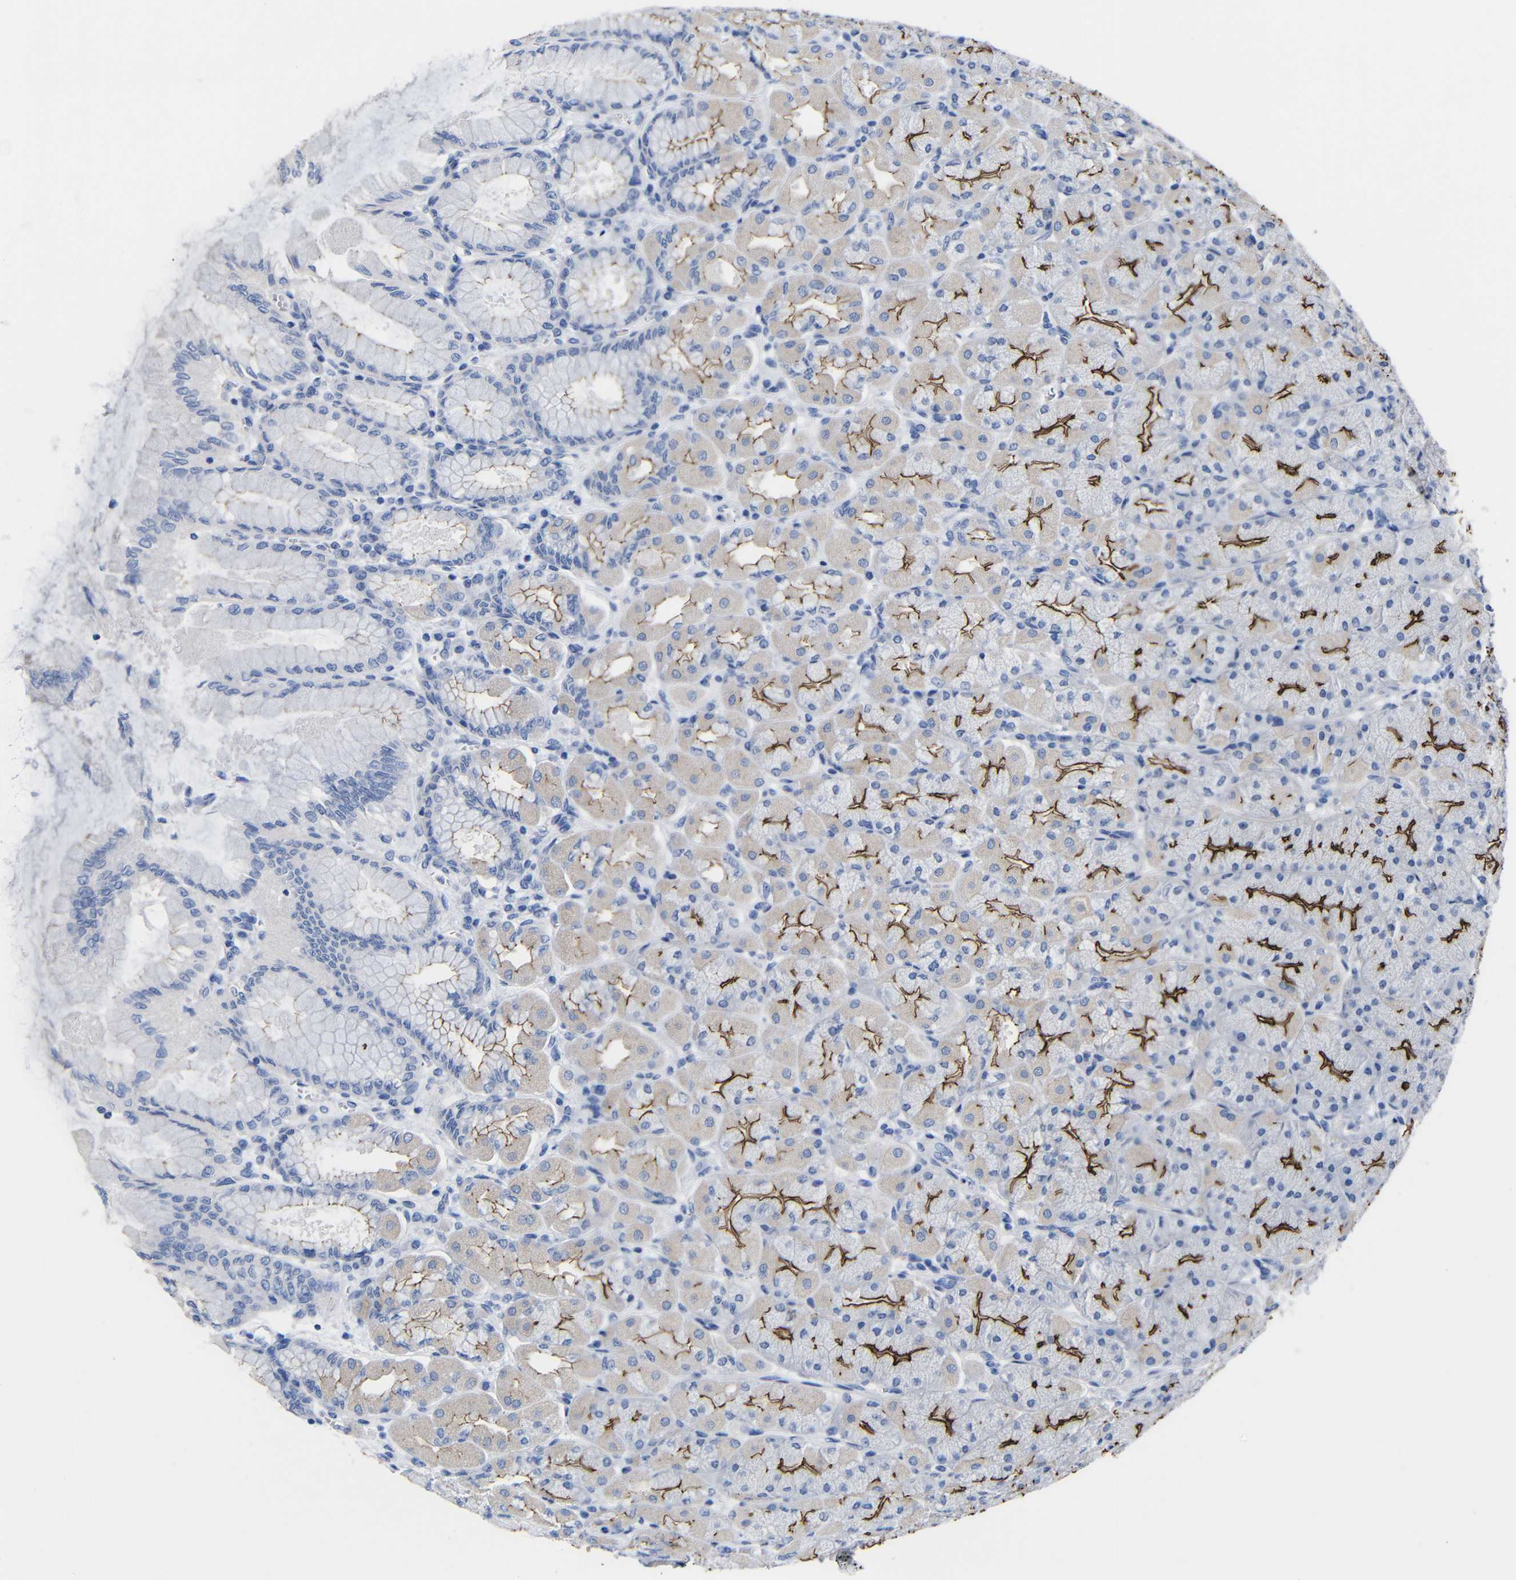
{"staining": {"intensity": "moderate", "quantity": "25%-75%", "location": "cytoplasmic/membranous"}, "tissue": "stomach", "cell_type": "Glandular cells", "image_type": "normal", "snomed": [{"axis": "morphology", "description": "Normal tissue, NOS"}, {"axis": "topography", "description": "Stomach, upper"}], "caption": "Immunohistochemical staining of unremarkable stomach shows medium levels of moderate cytoplasmic/membranous positivity in about 25%-75% of glandular cells.", "gene": "CGNL1", "patient": {"sex": "female", "age": 56}}